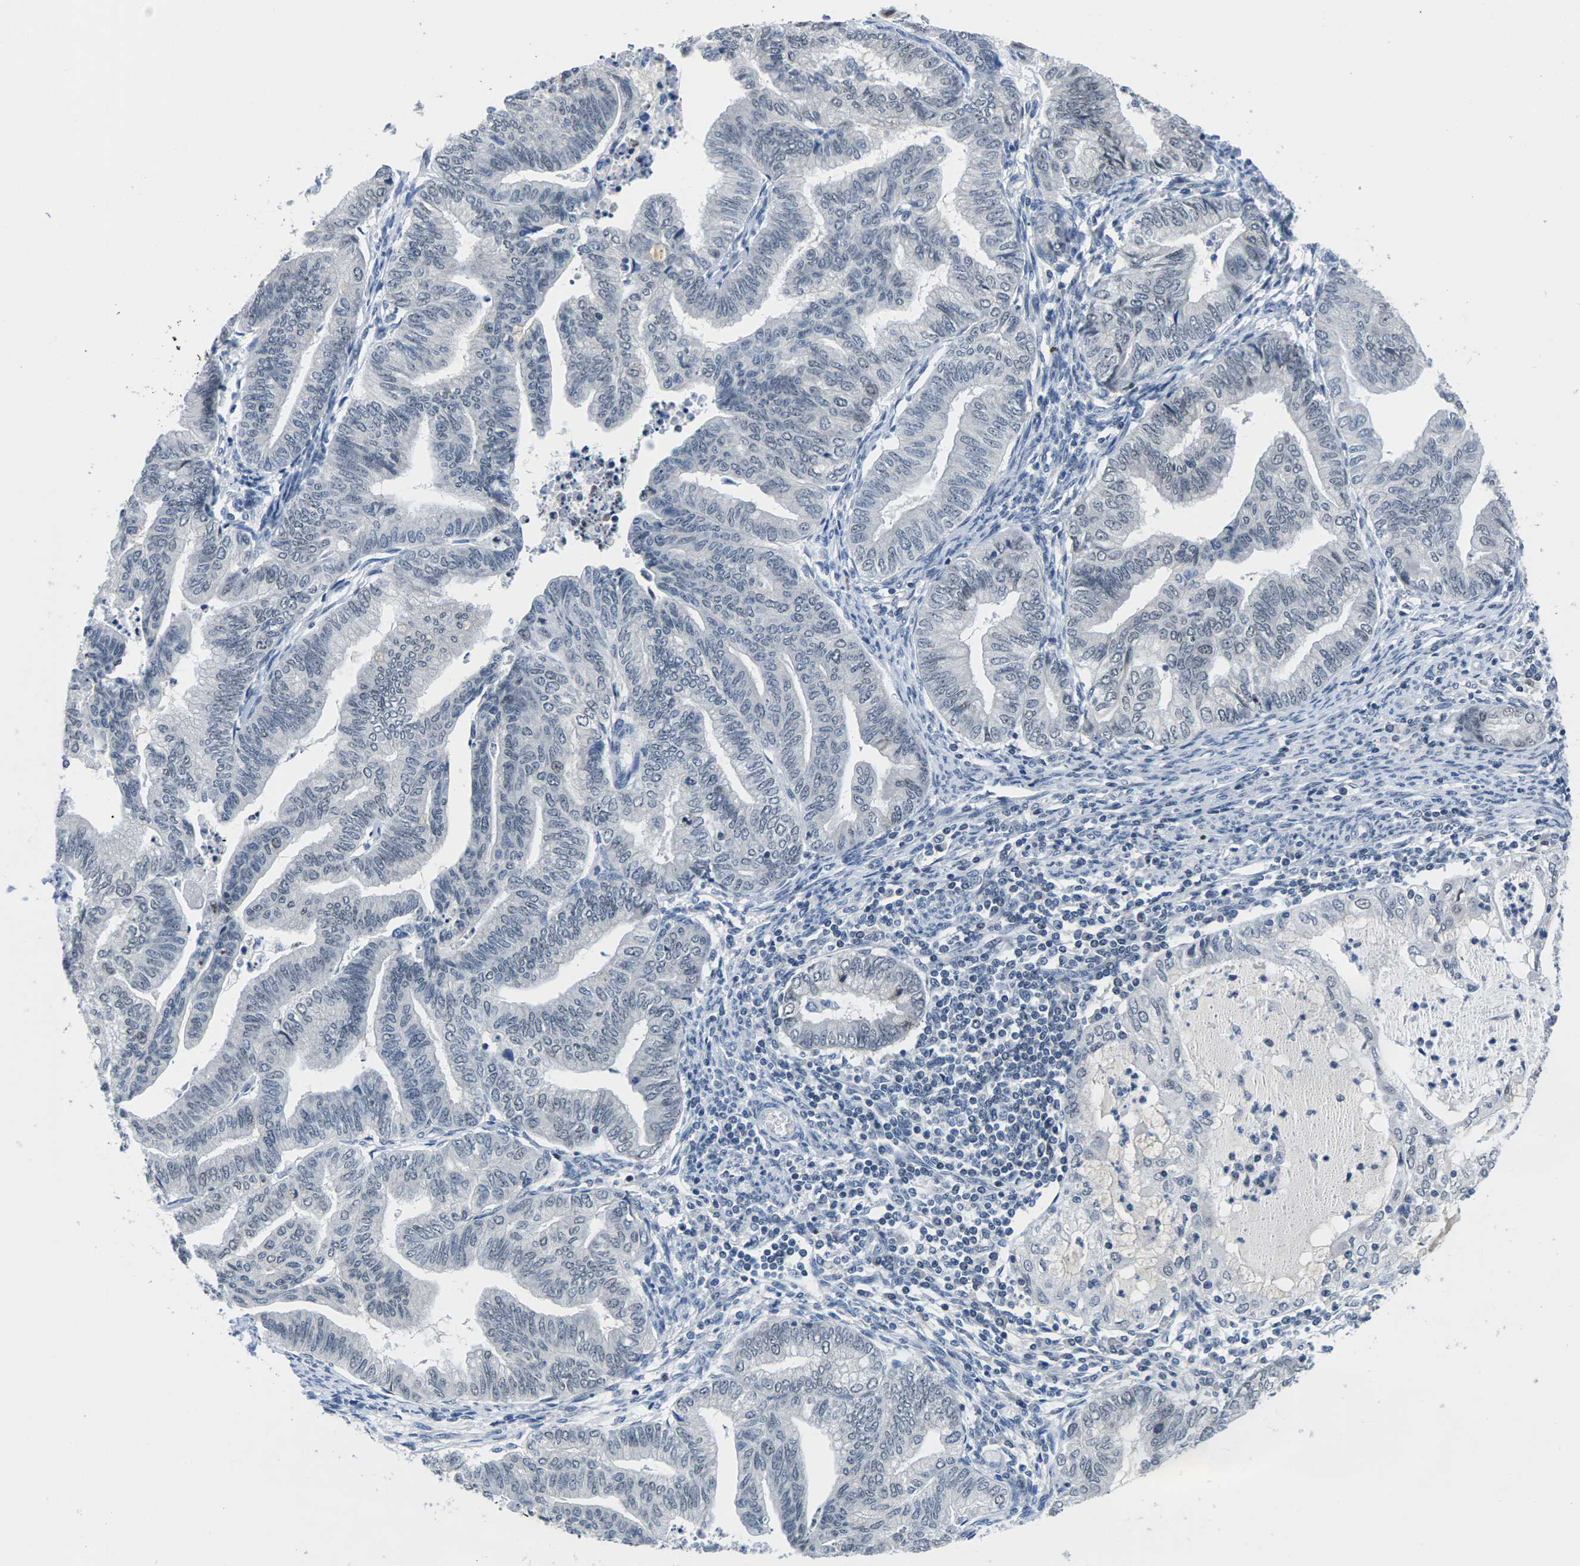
{"staining": {"intensity": "negative", "quantity": "none", "location": "none"}, "tissue": "endometrial cancer", "cell_type": "Tumor cells", "image_type": "cancer", "snomed": [{"axis": "morphology", "description": "Adenocarcinoma, NOS"}, {"axis": "topography", "description": "Endometrium"}], "caption": "A photomicrograph of endometrial adenocarcinoma stained for a protein reveals no brown staining in tumor cells.", "gene": "NSRP1", "patient": {"sex": "female", "age": 79}}